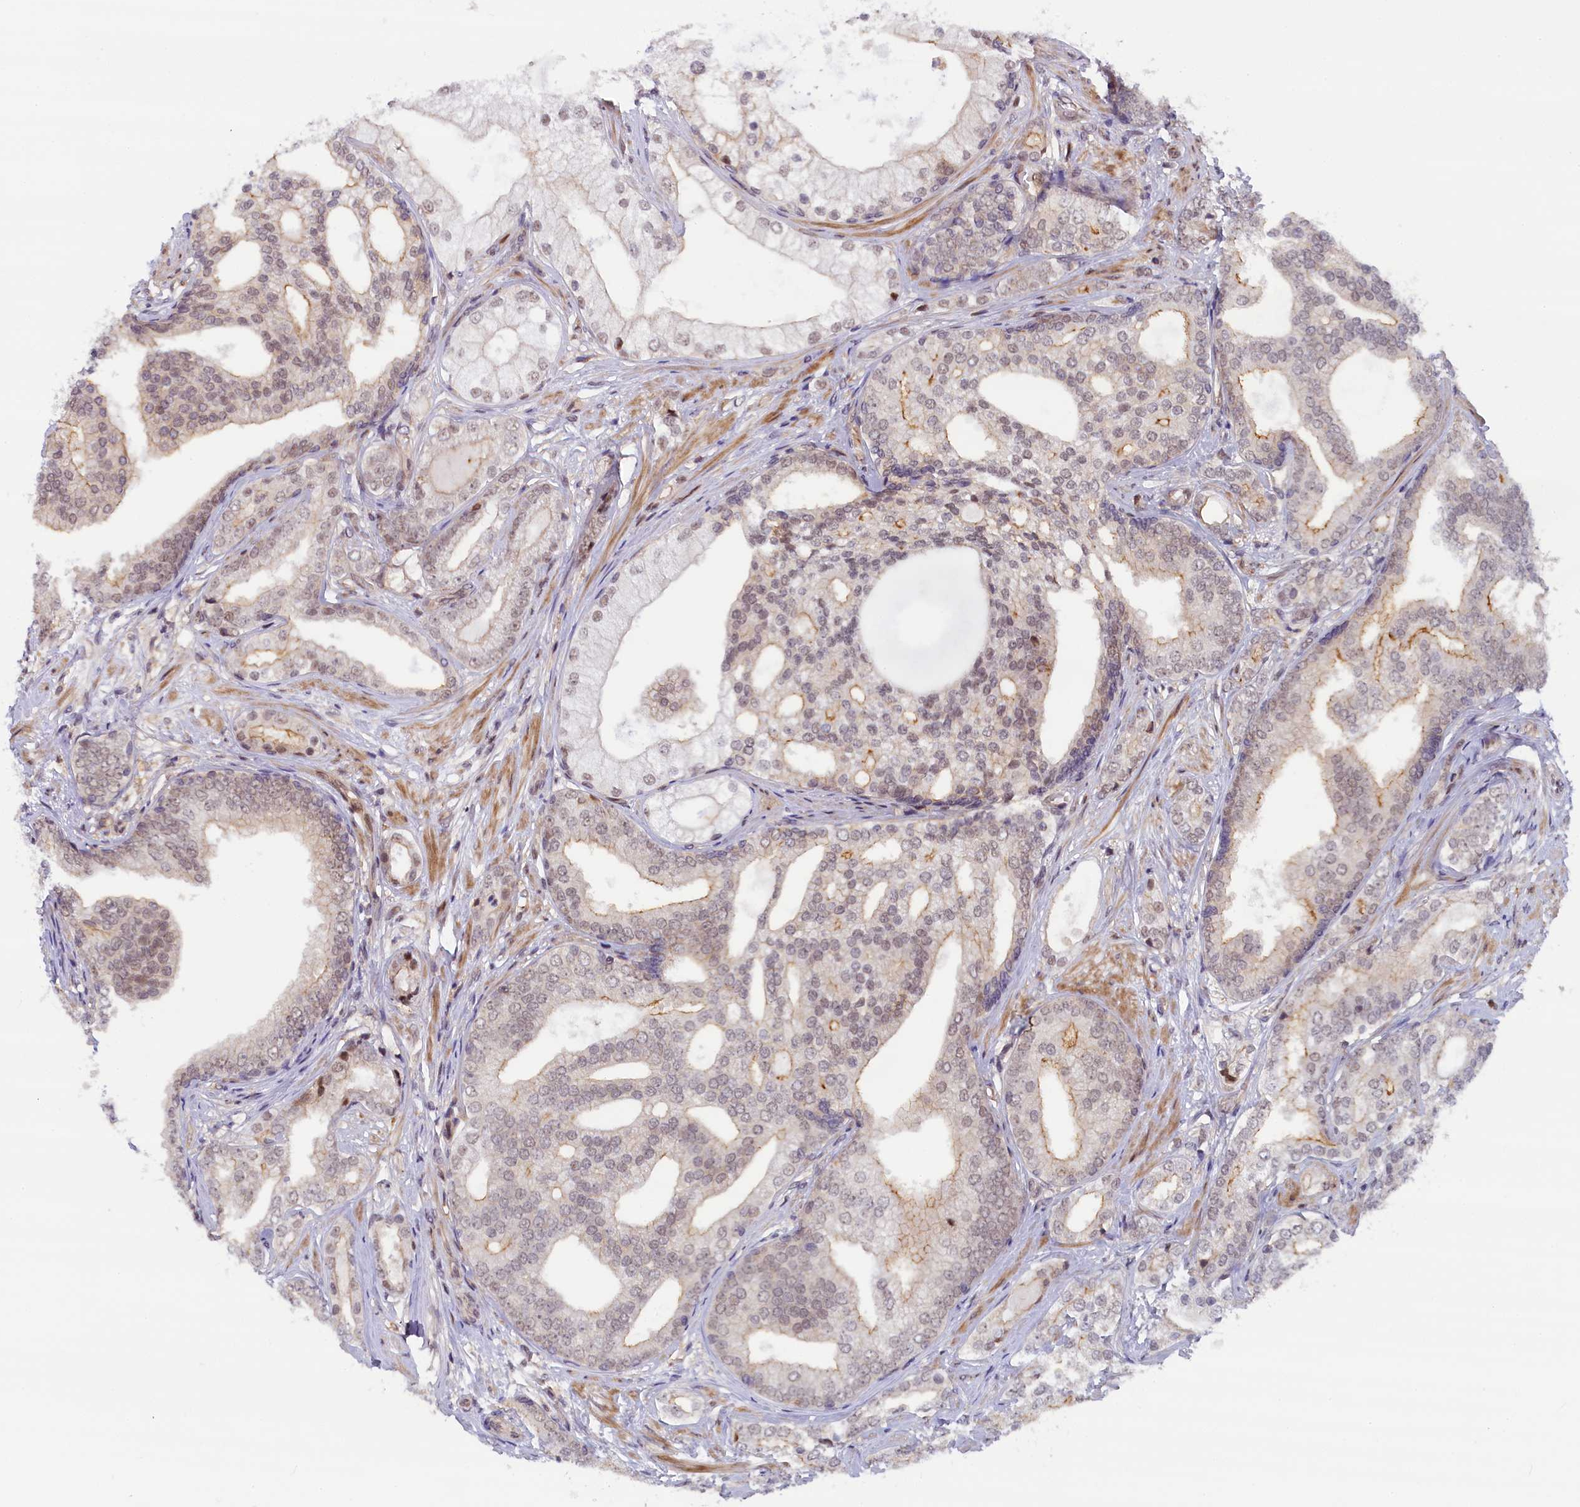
{"staining": {"intensity": "weak", "quantity": "25%-75%", "location": "nuclear"}, "tissue": "prostate cancer", "cell_type": "Tumor cells", "image_type": "cancer", "snomed": [{"axis": "morphology", "description": "Adenocarcinoma, High grade"}, {"axis": "topography", "description": "Prostate"}], "caption": "Immunohistochemistry (IHC) histopathology image of neoplastic tissue: prostate high-grade adenocarcinoma stained using IHC exhibits low levels of weak protein expression localized specifically in the nuclear of tumor cells, appearing as a nuclear brown color.", "gene": "FCHO1", "patient": {"sex": "male", "age": 60}}